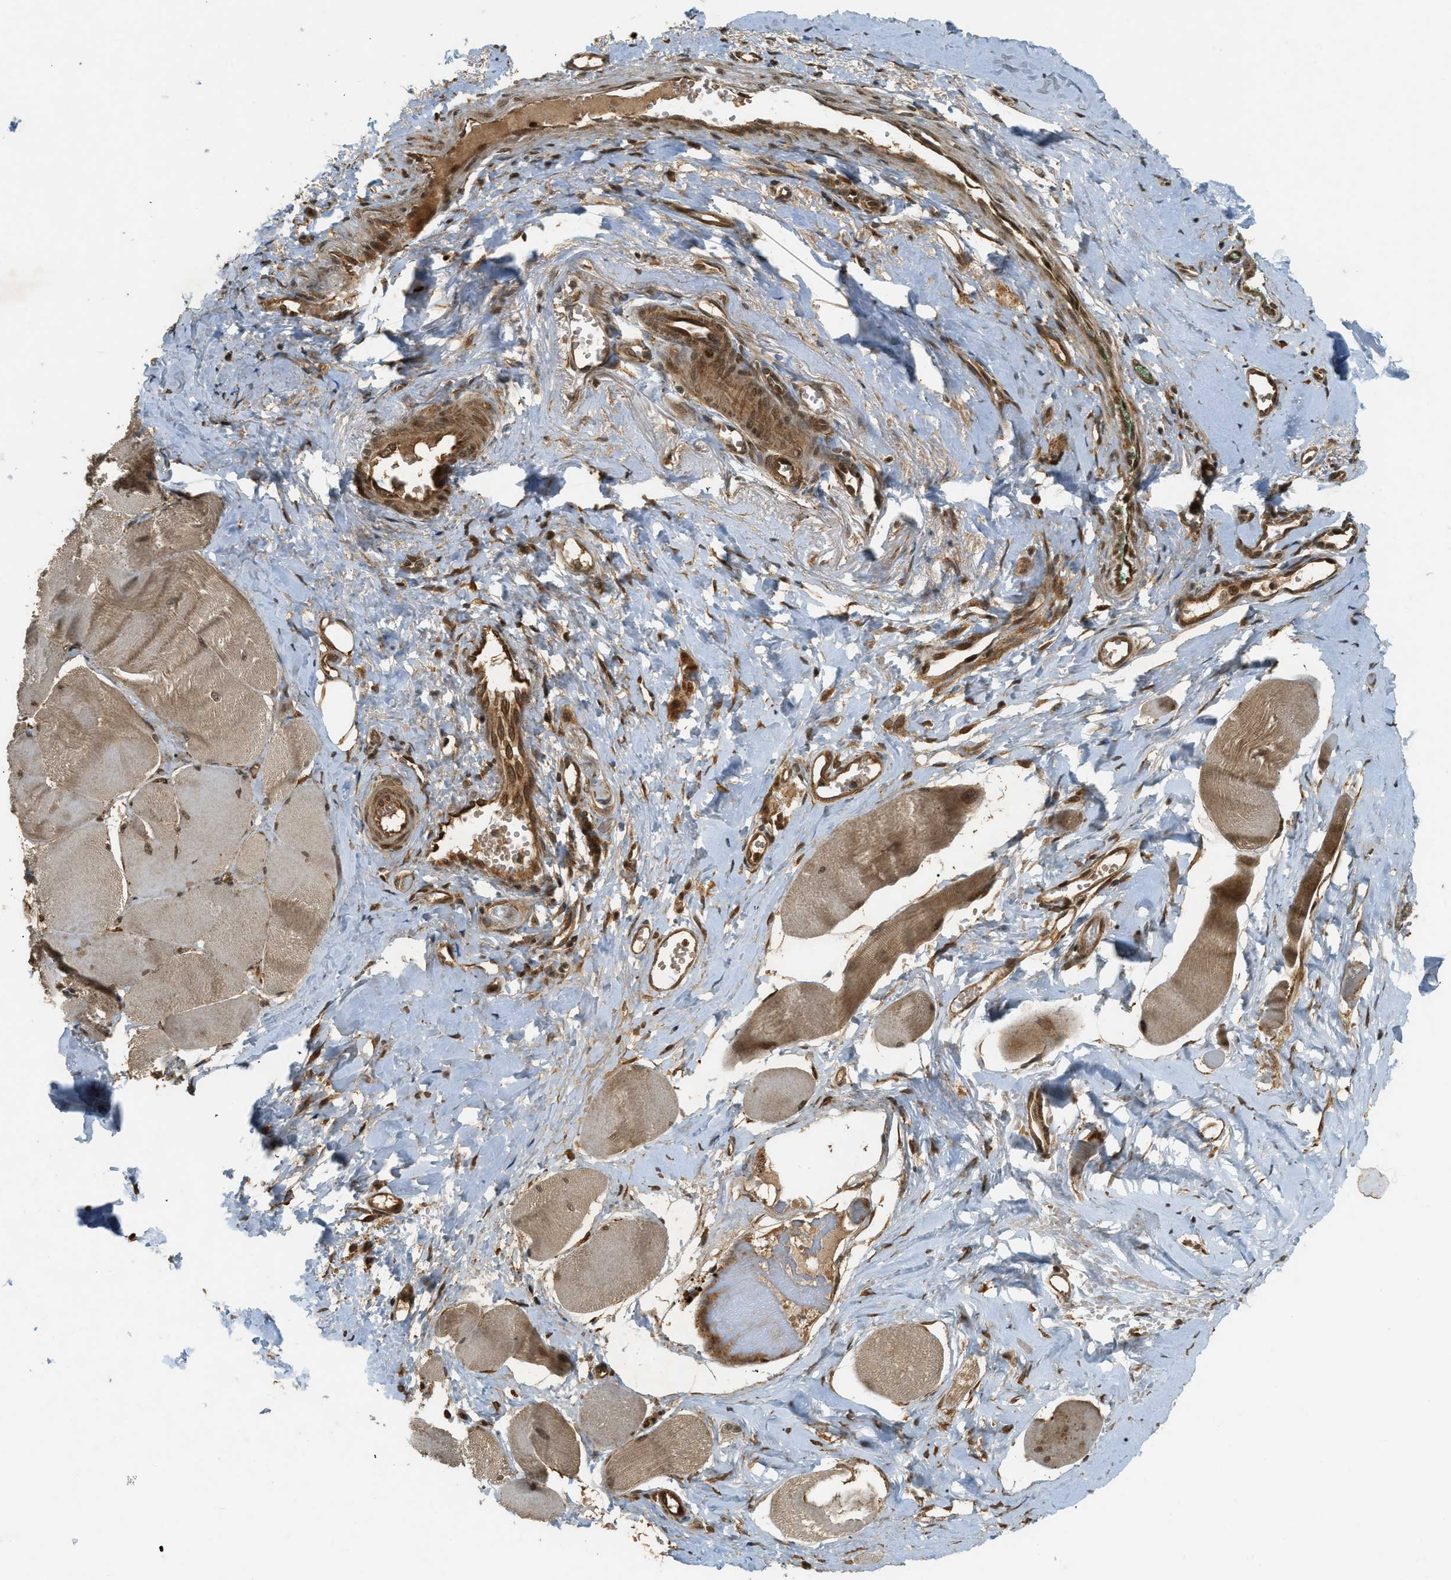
{"staining": {"intensity": "moderate", "quantity": ">75%", "location": "cytoplasmic/membranous,nuclear"}, "tissue": "skeletal muscle", "cell_type": "Myocytes", "image_type": "normal", "snomed": [{"axis": "morphology", "description": "Normal tissue, NOS"}, {"axis": "morphology", "description": "Squamous cell carcinoma, NOS"}, {"axis": "topography", "description": "Skeletal muscle"}], "caption": "An immunohistochemistry micrograph of benign tissue is shown. Protein staining in brown shows moderate cytoplasmic/membranous,nuclear positivity in skeletal muscle within myocytes.", "gene": "EIF2AK3", "patient": {"sex": "male", "age": 51}}